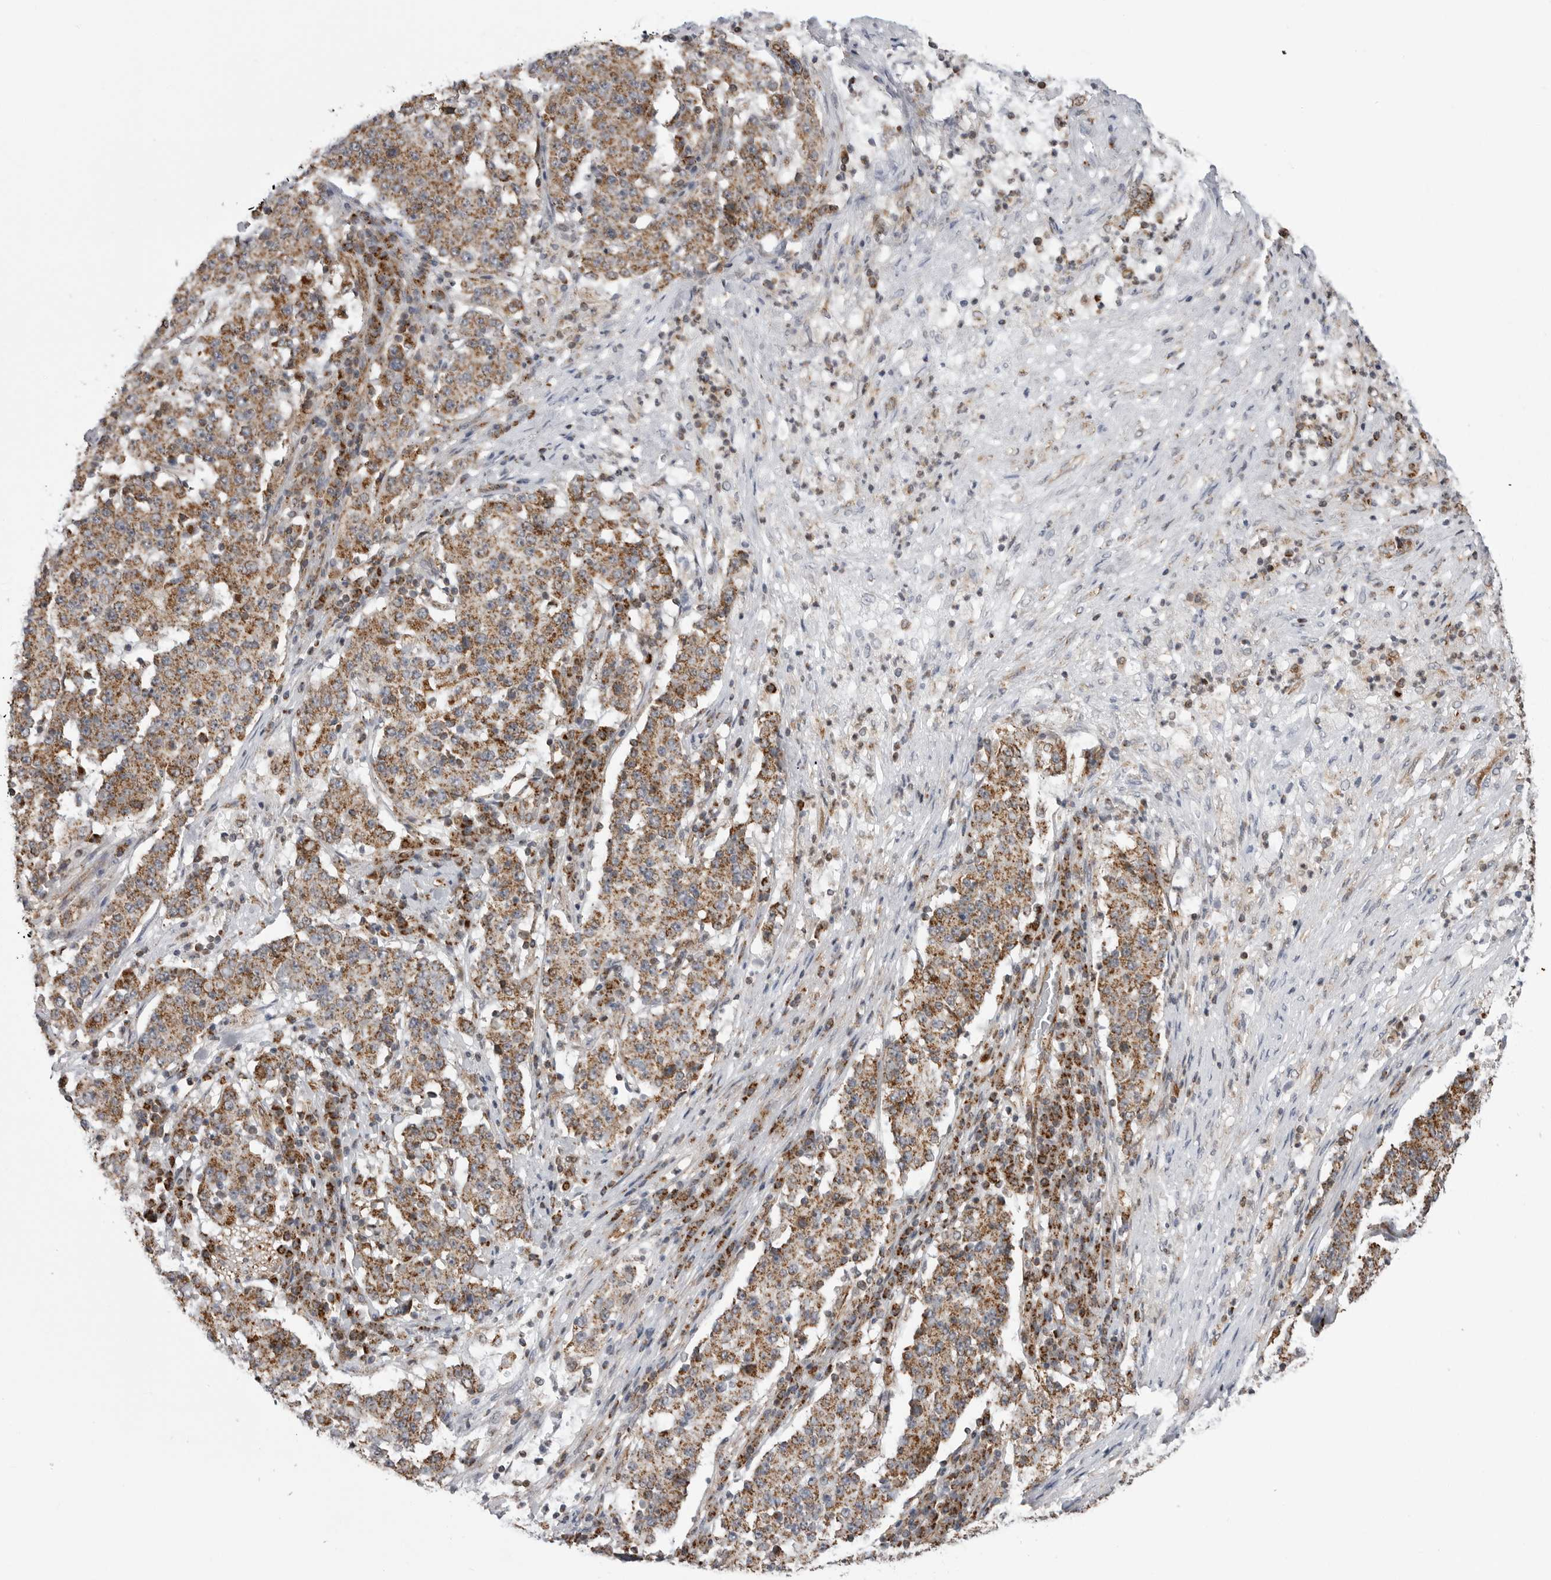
{"staining": {"intensity": "moderate", "quantity": ">75%", "location": "cytoplasmic/membranous"}, "tissue": "stomach cancer", "cell_type": "Tumor cells", "image_type": "cancer", "snomed": [{"axis": "morphology", "description": "Adenocarcinoma, NOS"}, {"axis": "topography", "description": "Stomach"}], "caption": "Immunohistochemistry (IHC) of human stomach cancer shows medium levels of moderate cytoplasmic/membranous staining in about >75% of tumor cells.", "gene": "FH", "patient": {"sex": "male", "age": 59}}